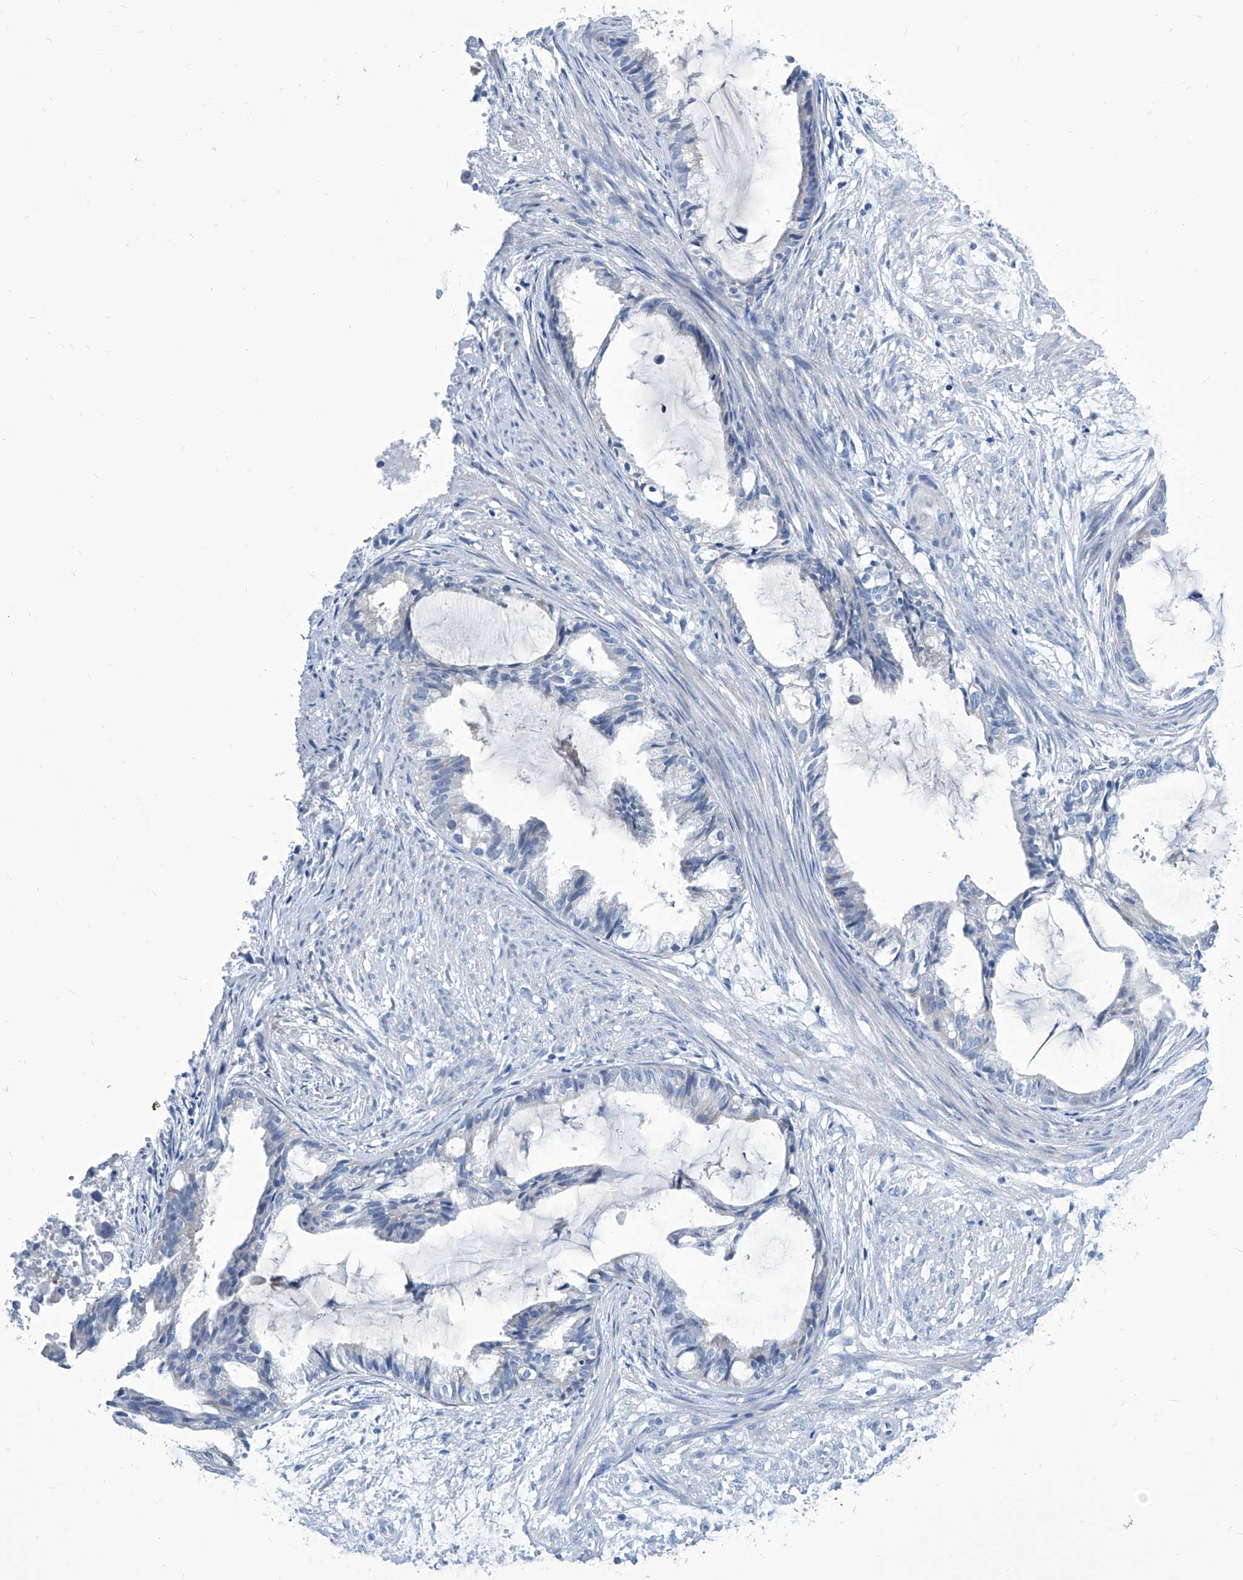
{"staining": {"intensity": "negative", "quantity": "none", "location": "none"}, "tissue": "cervical cancer", "cell_type": "Tumor cells", "image_type": "cancer", "snomed": [{"axis": "morphology", "description": "Normal tissue, NOS"}, {"axis": "morphology", "description": "Adenocarcinoma, NOS"}, {"axis": "topography", "description": "Cervix"}, {"axis": "topography", "description": "Endometrium"}], "caption": "IHC of cervical cancer (adenocarcinoma) shows no staining in tumor cells.", "gene": "ZNF519", "patient": {"sex": "female", "age": 86}}